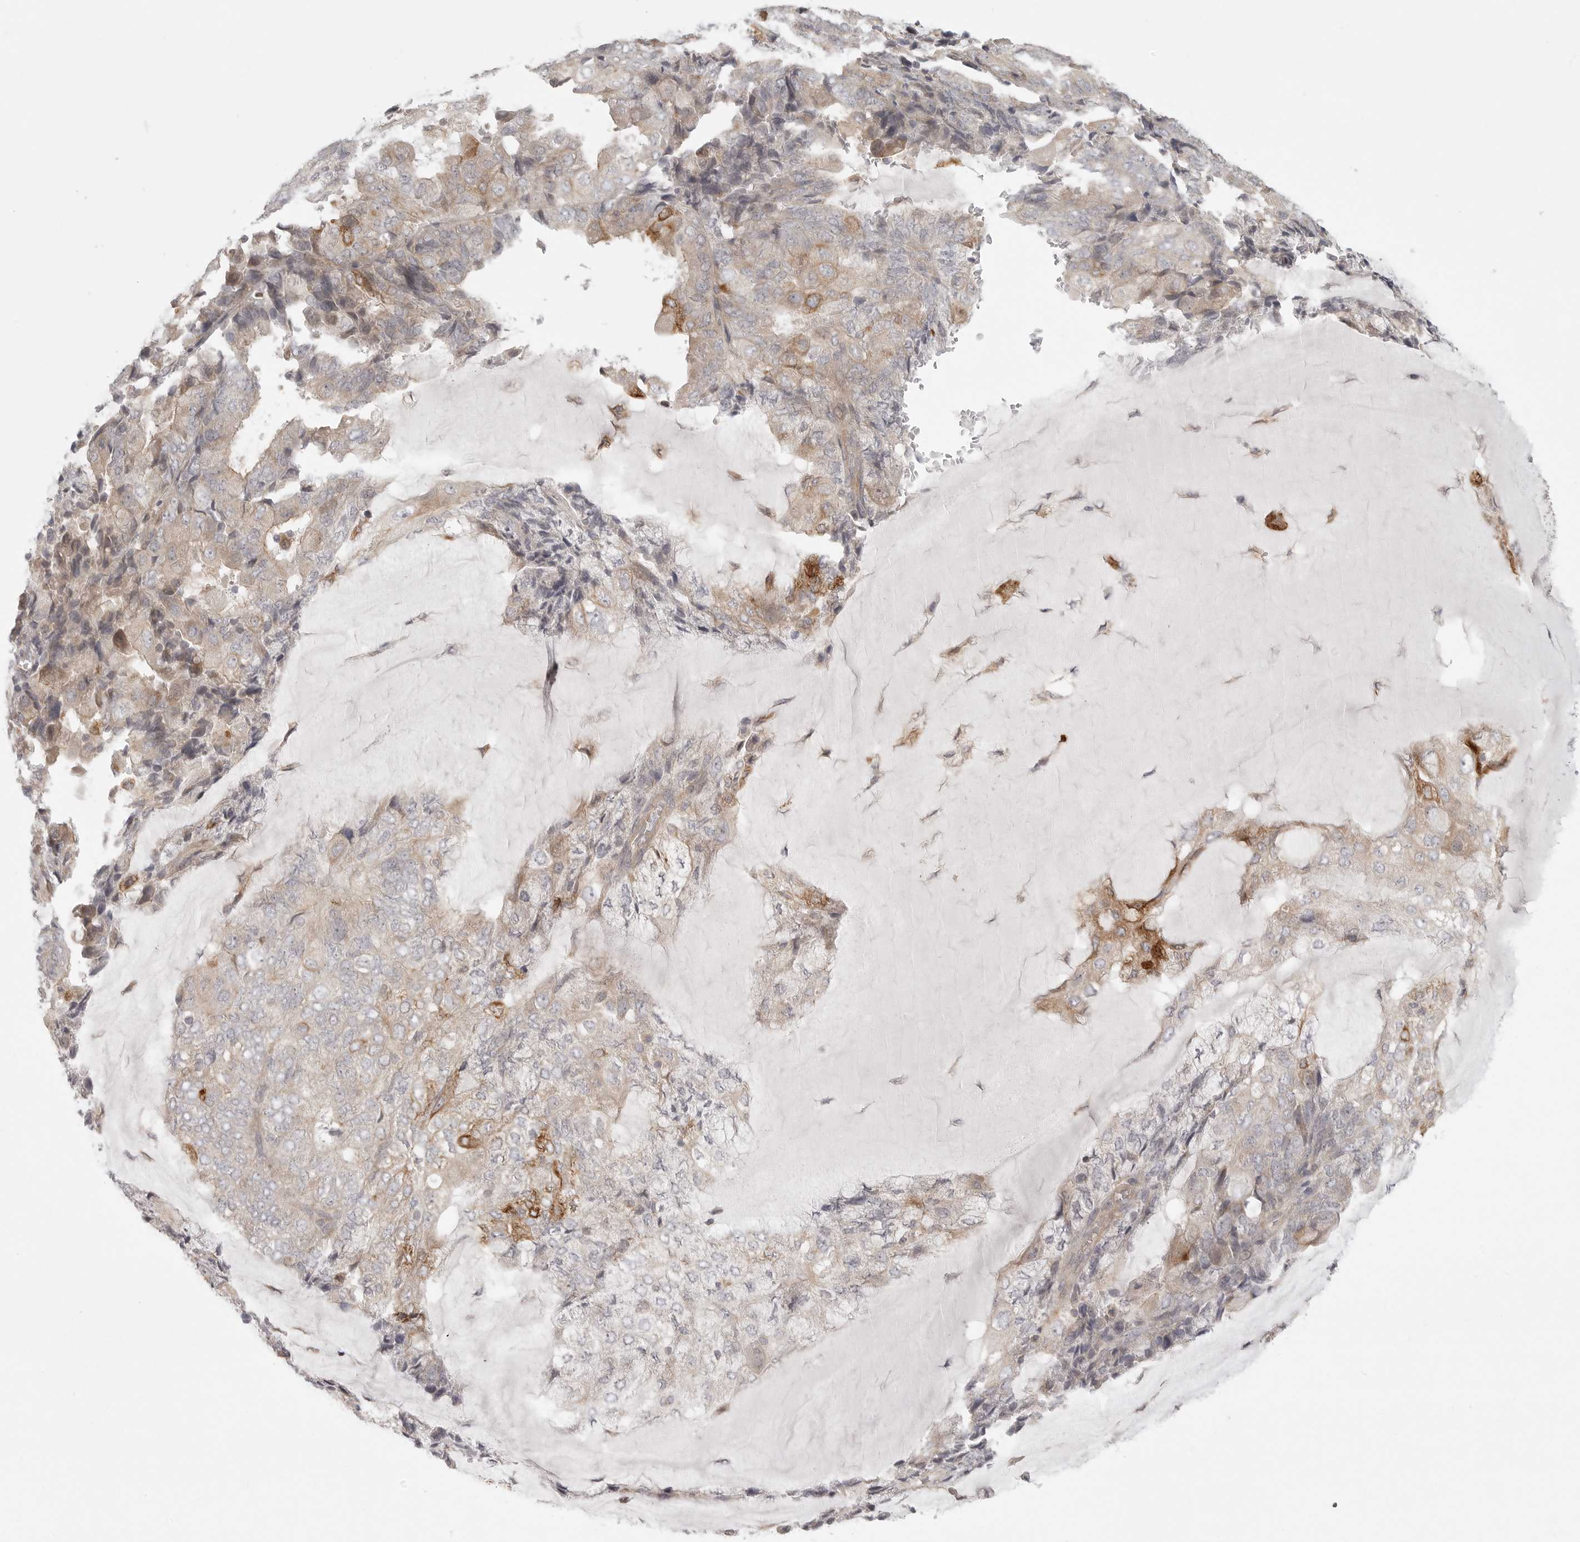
{"staining": {"intensity": "moderate", "quantity": "<25%", "location": "cytoplasmic/membranous"}, "tissue": "endometrial cancer", "cell_type": "Tumor cells", "image_type": "cancer", "snomed": [{"axis": "morphology", "description": "Adenocarcinoma, NOS"}, {"axis": "topography", "description": "Endometrium"}], "caption": "The photomicrograph exhibits immunohistochemical staining of endometrial cancer. There is moderate cytoplasmic/membranous staining is appreciated in approximately <25% of tumor cells. (DAB = brown stain, brightfield microscopy at high magnification).", "gene": "CCPG1", "patient": {"sex": "female", "age": 81}}